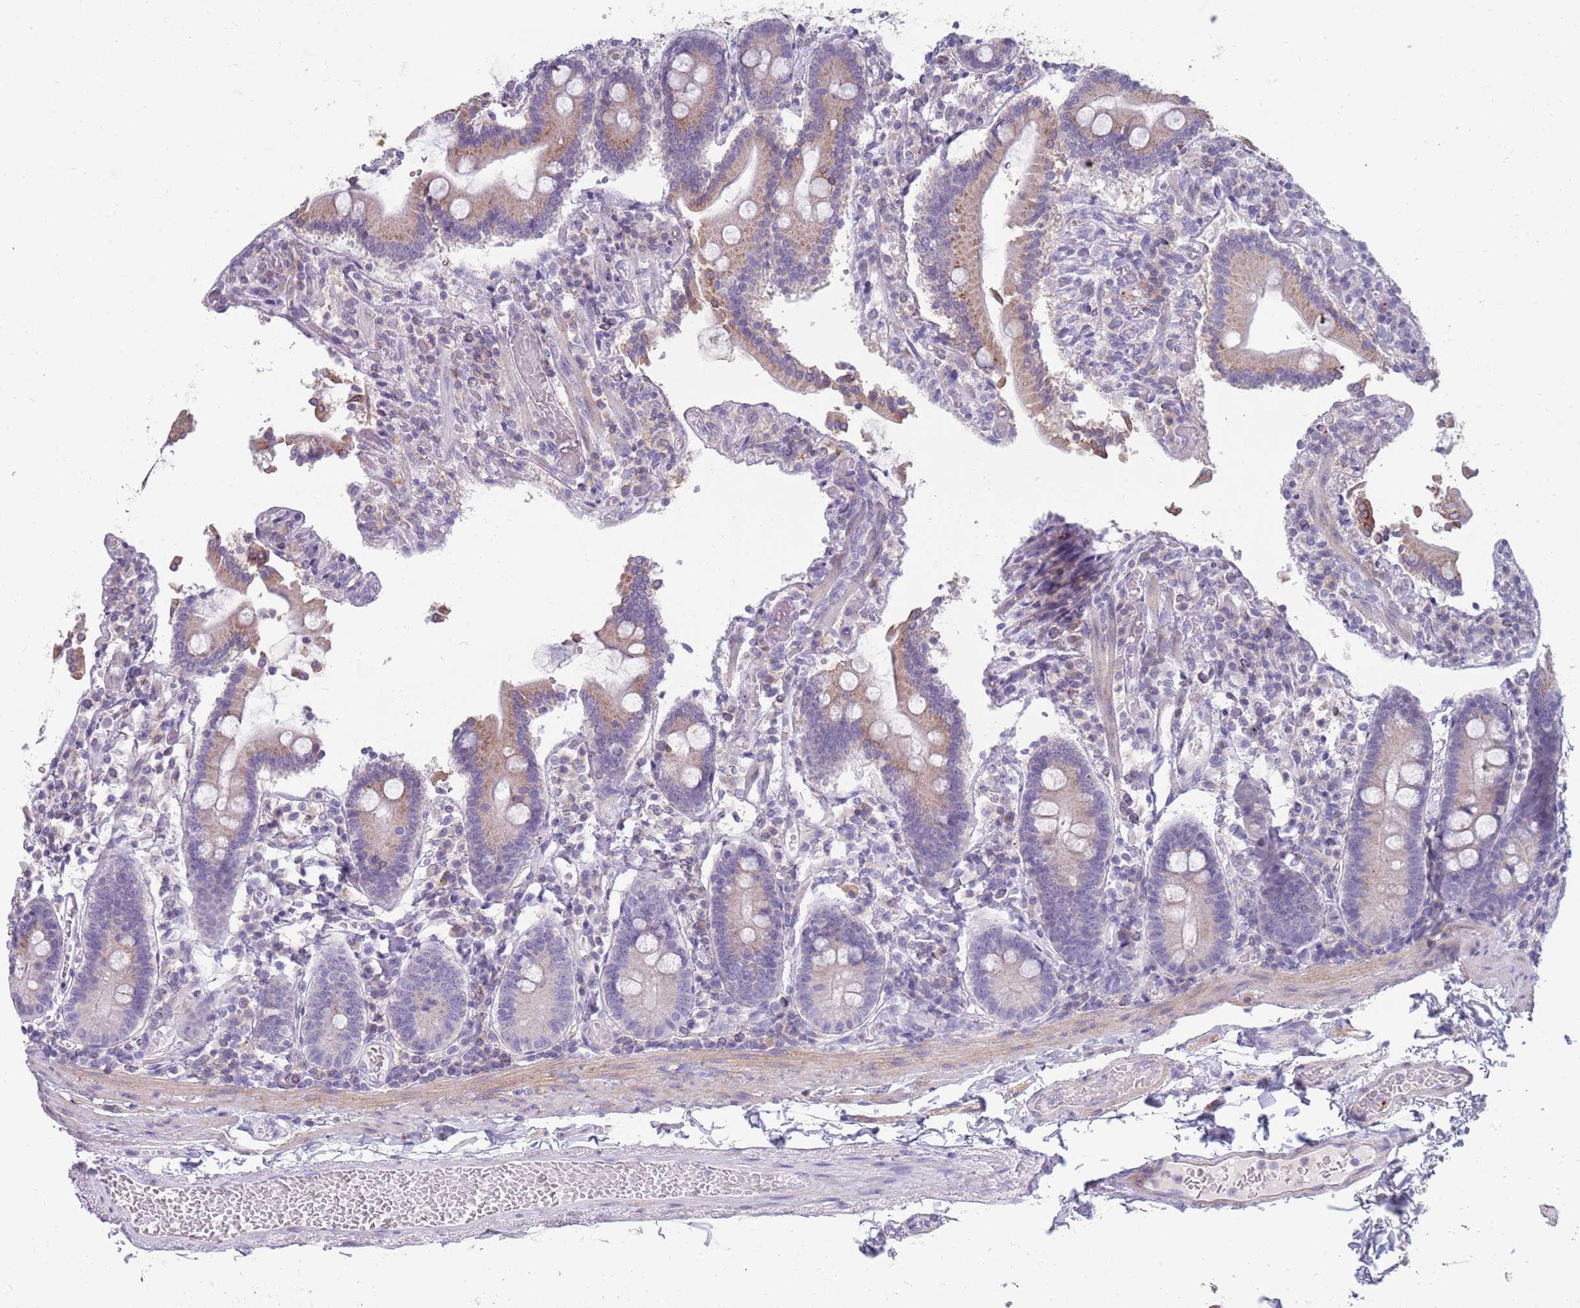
{"staining": {"intensity": "moderate", "quantity": "25%-75%", "location": "cytoplasmic/membranous"}, "tissue": "duodenum", "cell_type": "Glandular cells", "image_type": "normal", "snomed": [{"axis": "morphology", "description": "Normal tissue, NOS"}, {"axis": "topography", "description": "Duodenum"}], "caption": "Protein staining of unremarkable duodenum shows moderate cytoplasmic/membranous positivity in about 25%-75% of glandular cells. Nuclei are stained in blue.", "gene": "ACSBG1", "patient": {"sex": "male", "age": 55}}